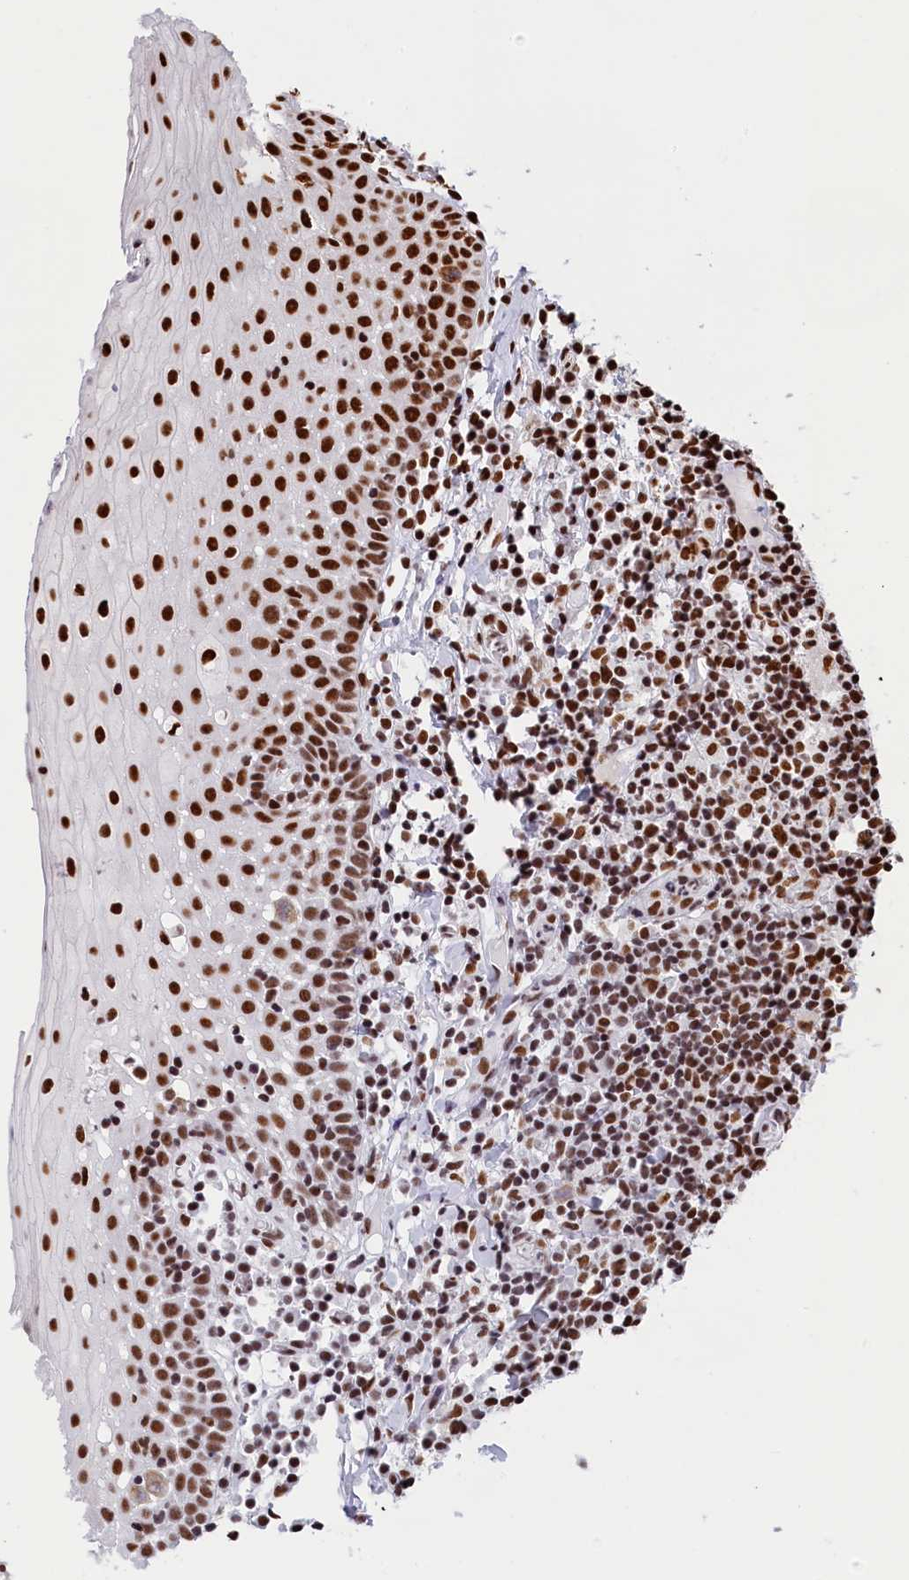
{"staining": {"intensity": "strong", "quantity": ">75%", "location": "nuclear"}, "tissue": "oral mucosa", "cell_type": "Squamous epithelial cells", "image_type": "normal", "snomed": [{"axis": "morphology", "description": "Normal tissue, NOS"}, {"axis": "topography", "description": "Oral tissue"}], "caption": "An image of human oral mucosa stained for a protein reveals strong nuclear brown staining in squamous epithelial cells. Using DAB (brown) and hematoxylin (blue) stains, captured at high magnification using brightfield microscopy.", "gene": "SNRNP70", "patient": {"sex": "female", "age": 69}}